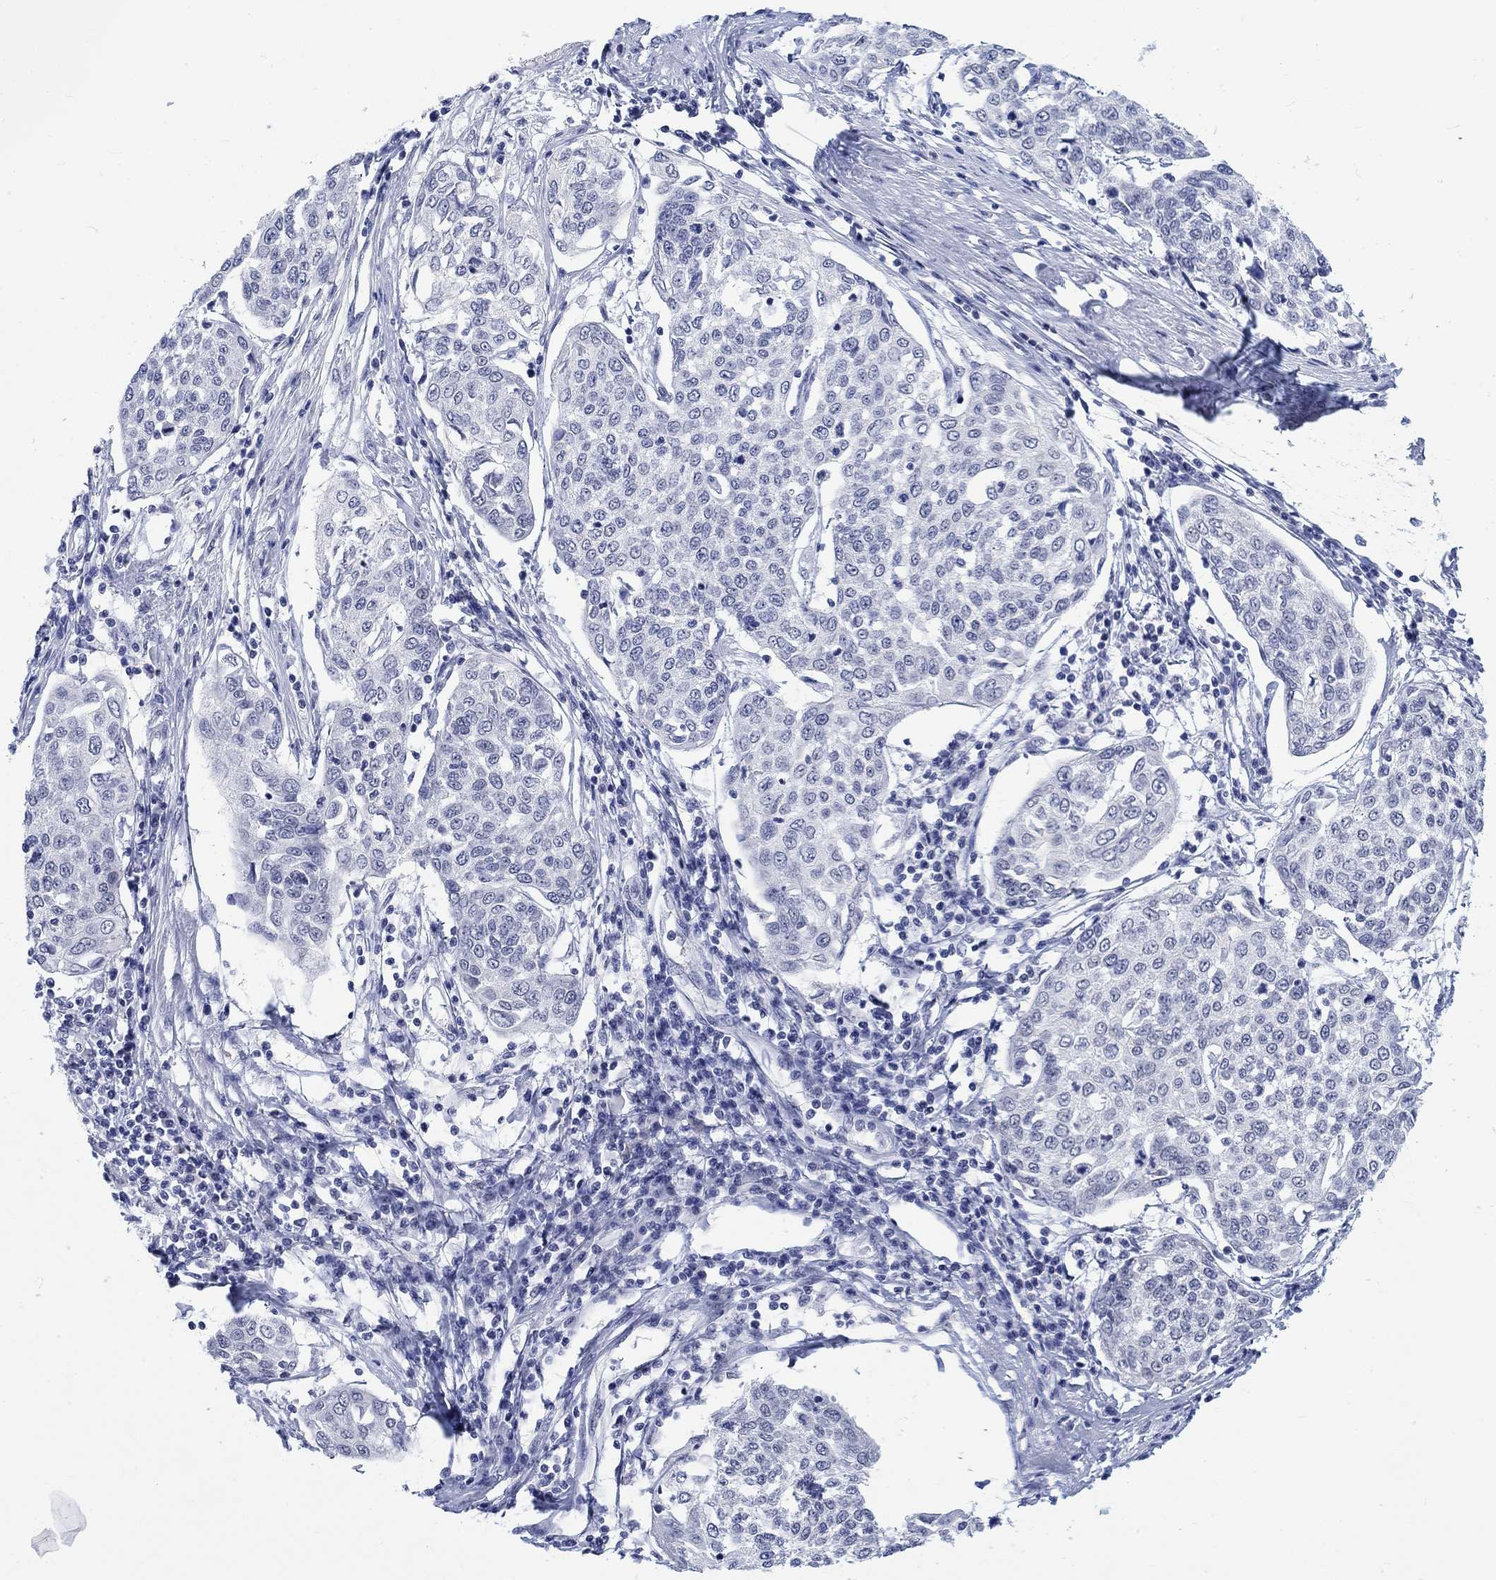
{"staining": {"intensity": "negative", "quantity": "none", "location": "none"}, "tissue": "cervical cancer", "cell_type": "Tumor cells", "image_type": "cancer", "snomed": [{"axis": "morphology", "description": "Squamous cell carcinoma, NOS"}, {"axis": "topography", "description": "Cervix"}], "caption": "IHC of squamous cell carcinoma (cervical) exhibits no positivity in tumor cells. (DAB IHC, high magnification).", "gene": "ANKS1B", "patient": {"sex": "female", "age": 34}}